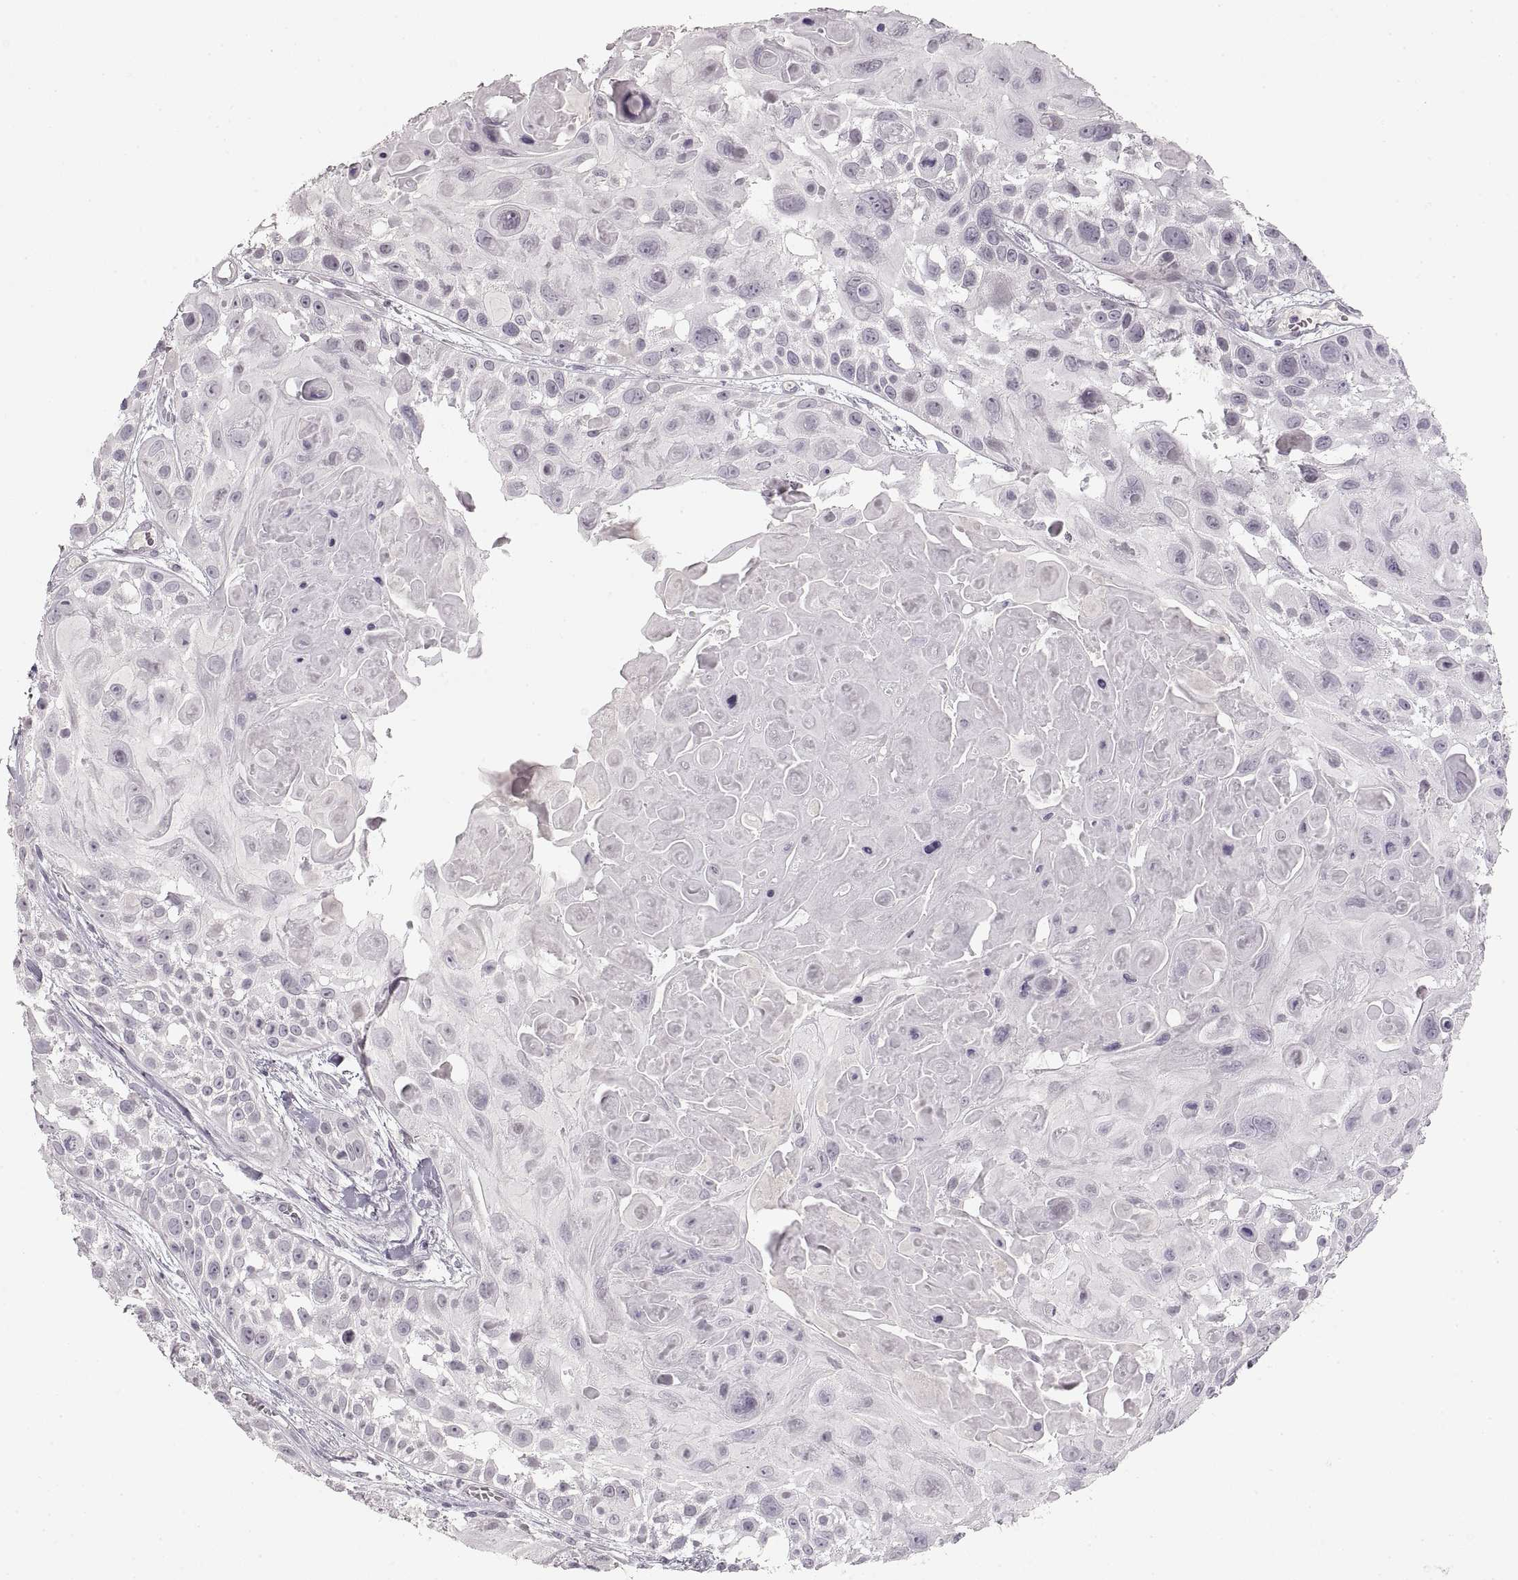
{"staining": {"intensity": "negative", "quantity": "none", "location": "none"}, "tissue": "skin cancer", "cell_type": "Tumor cells", "image_type": "cancer", "snomed": [{"axis": "morphology", "description": "Squamous cell carcinoma, NOS"}, {"axis": "topography", "description": "Skin"}, {"axis": "topography", "description": "Anal"}], "caption": "An immunohistochemistry micrograph of skin cancer is shown. There is no staining in tumor cells of skin cancer.", "gene": "PCSK2", "patient": {"sex": "female", "age": 75}}